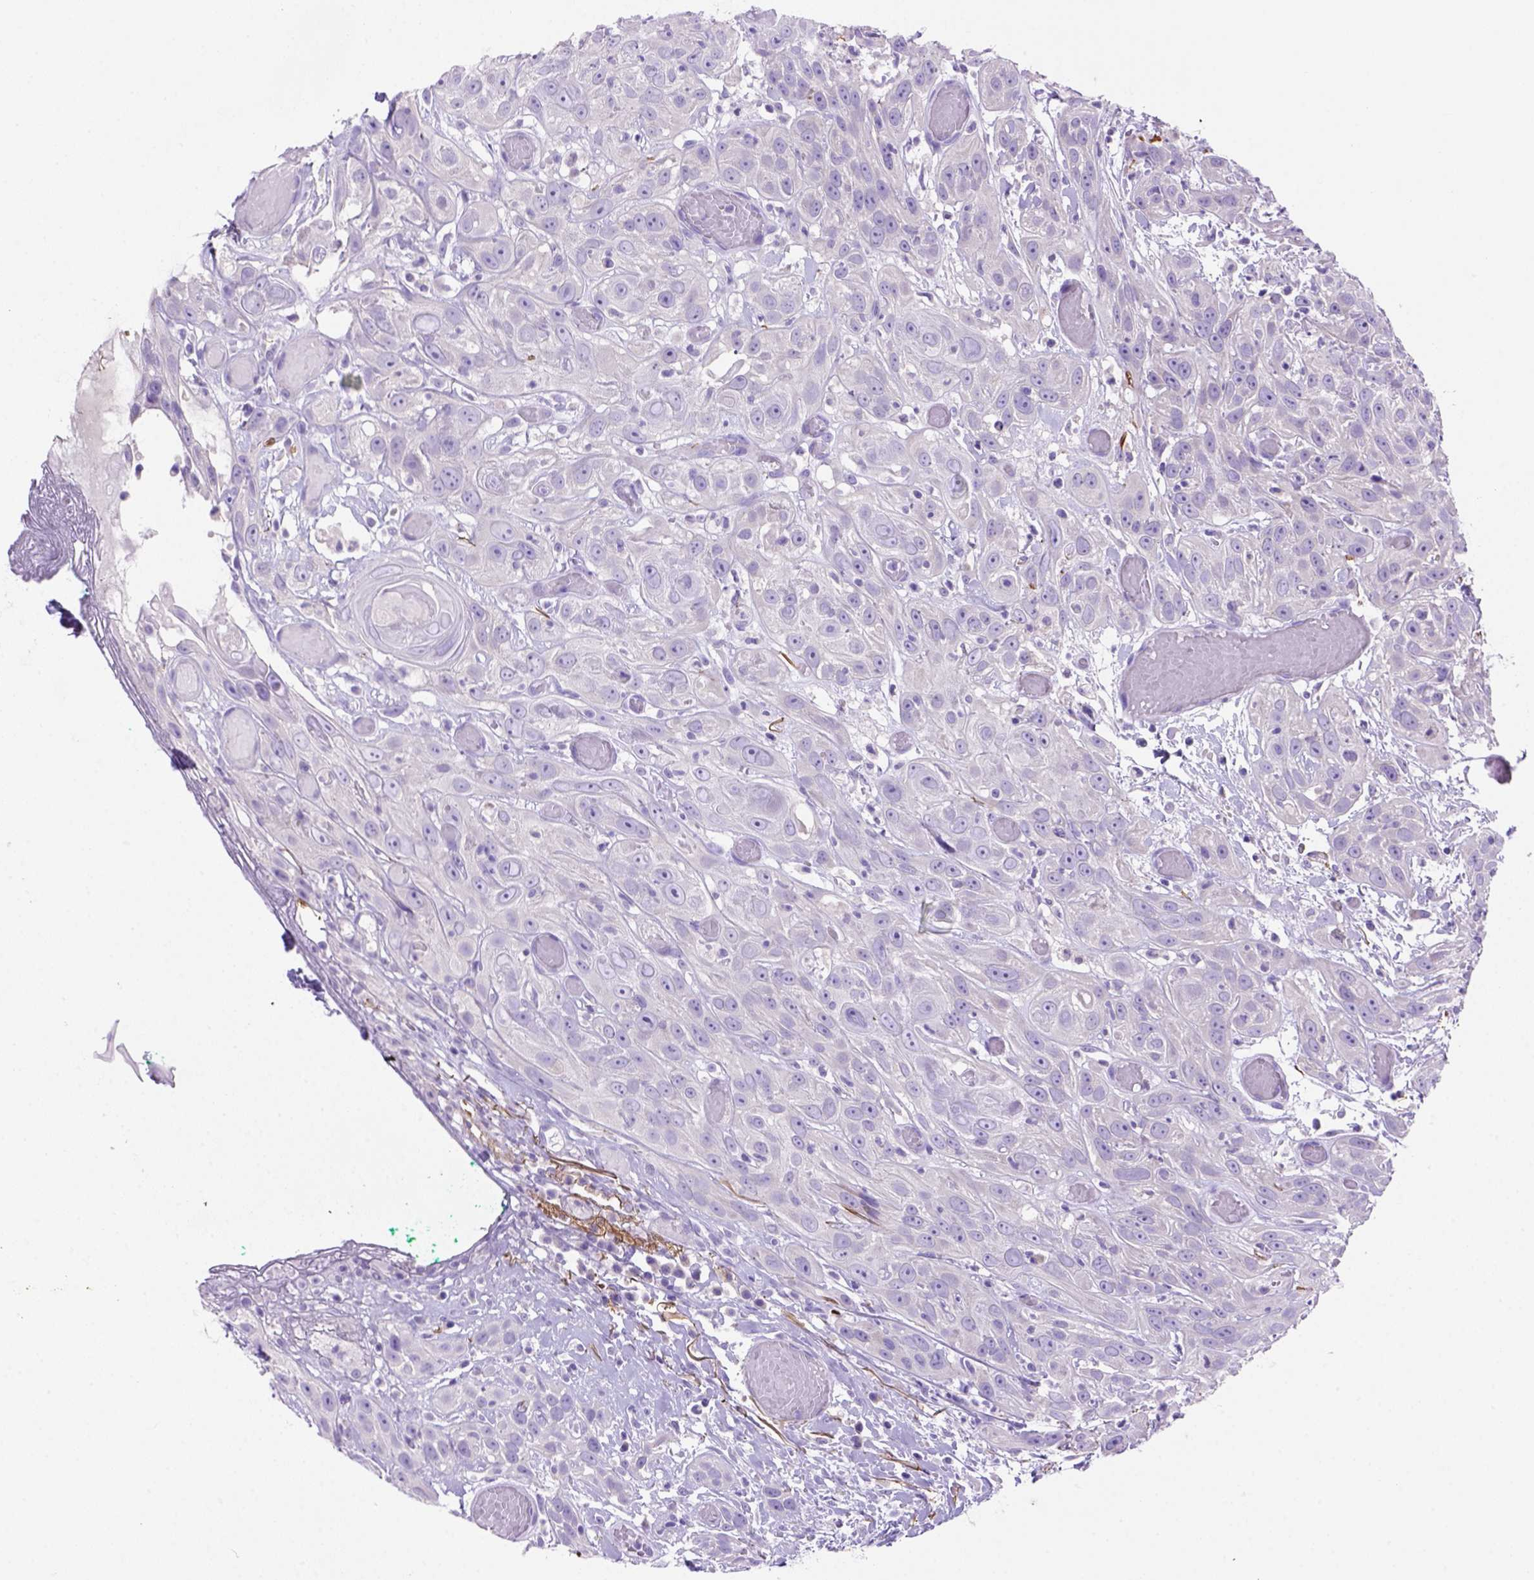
{"staining": {"intensity": "negative", "quantity": "none", "location": "none"}, "tissue": "head and neck cancer", "cell_type": "Tumor cells", "image_type": "cancer", "snomed": [{"axis": "morphology", "description": "Normal tissue, NOS"}, {"axis": "morphology", "description": "Squamous cell carcinoma, NOS"}, {"axis": "topography", "description": "Oral tissue"}, {"axis": "topography", "description": "Salivary gland"}, {"axis": "topography", "description": "Head-Neck"}], "caption": "Immunohistochemistry micrograph of head and neck cancer stained for a protein (brown), which exhibits no positivity in tumor cells. The staining is performed using DAB (3,3'-diaminobenzidine) brown chromogen with nuclei counter-stained in using hematoxylin.", "gene": "SIRPD", "patient": {"sex": "female", "age": 62}}